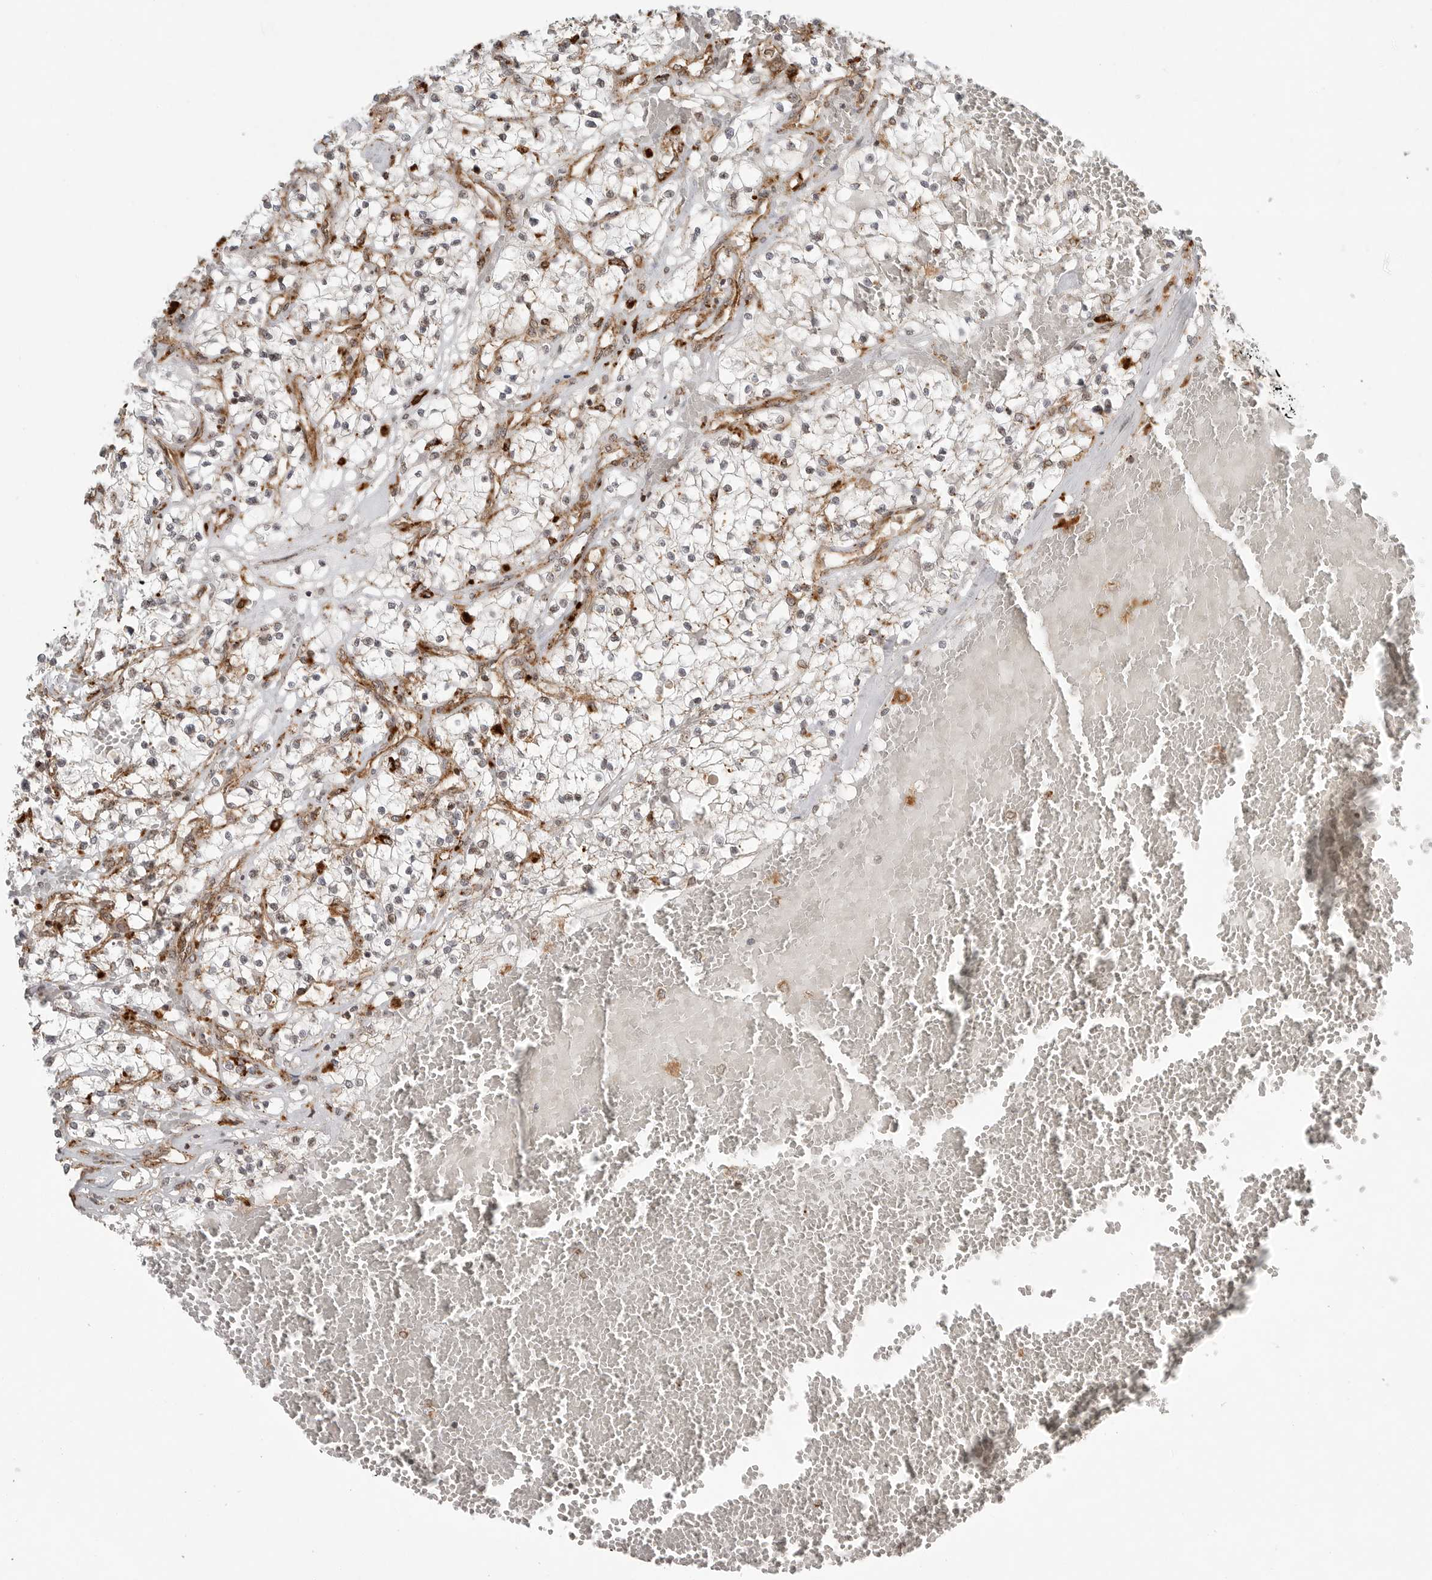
{"staining": {"intensity": "weak", "quantity": "<25%", "location": "cytoplasmic/membranous"}, "tissue": "renal cancer", "cell_type": "Tumor cells", "image_type": "cancer", "snomed": [{"axis": "morphology", "description": "Normal tissue, NOS"}, {"axis": "morphology", "description": "Adenocarcinoma, NOS"}, {"axis": "topography", "description": "Kidney"}], "caption": "An immunohistochemistry (IHC) histopathology image of renal cancer is shown. There is no staining in tumor cells of renal cancer.", "gene": "IDUA", "patient": {"sex": "male", "age": 68}}